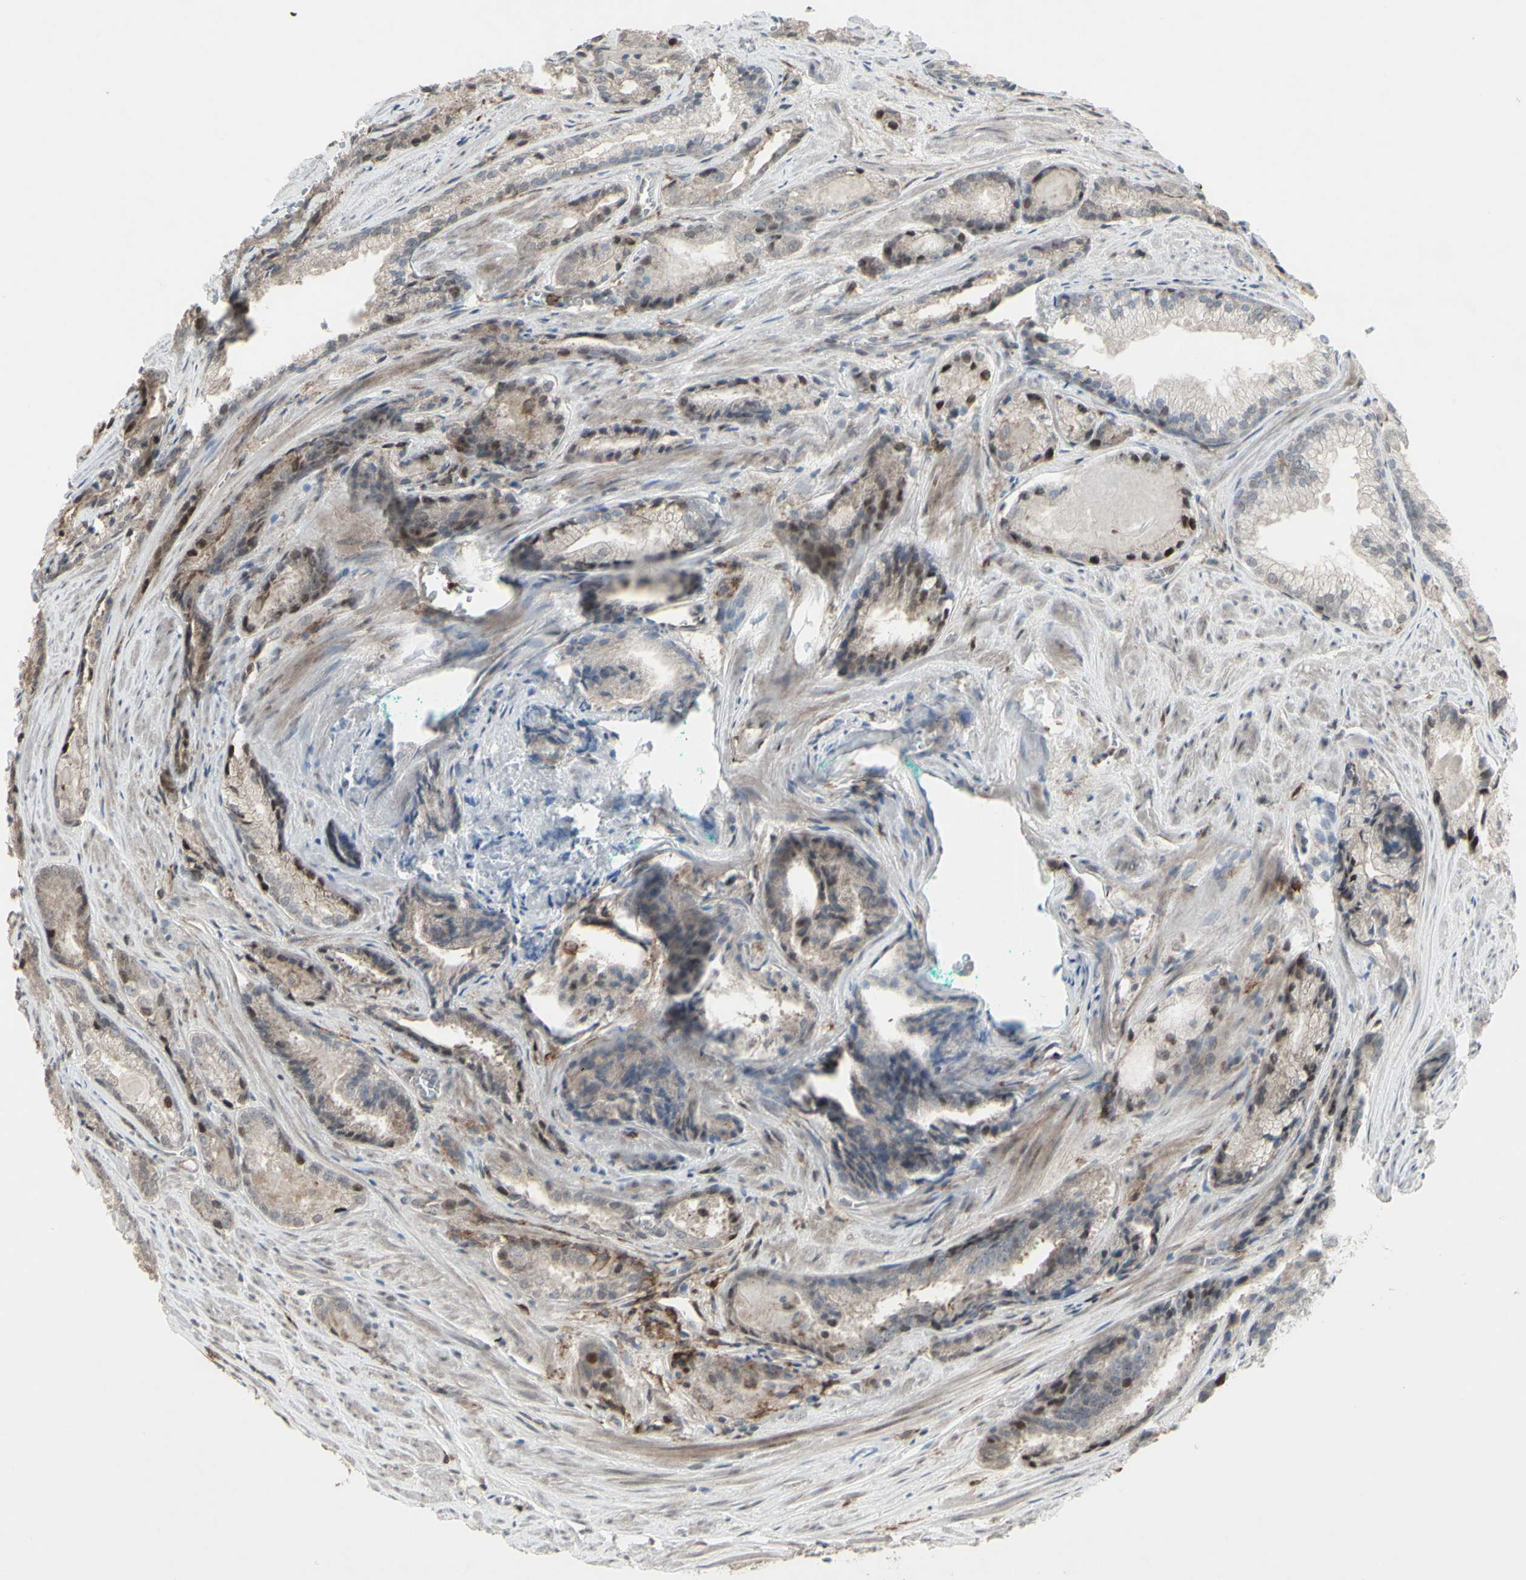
{"staining": {"intensity": "strong", "quantity": "<25%", "location": "nuclear"}, "tissue": "prostate cancer", "cell_type": "Tumor cells", "image_type": "cancer", "snomed": [{"axis": "morphology", "description": "Adenocarcinoma, Low grade"}, {"axis": "topography", "description": "Prostate"}], "caption": "Human low-grade adenocarcinoma (prostate) stained with a brown dye reveals strong nuclear positive expression in about <25% of tumor cells.", "gene": "CD33", "patient": {"sex": "male", "age": 60}}